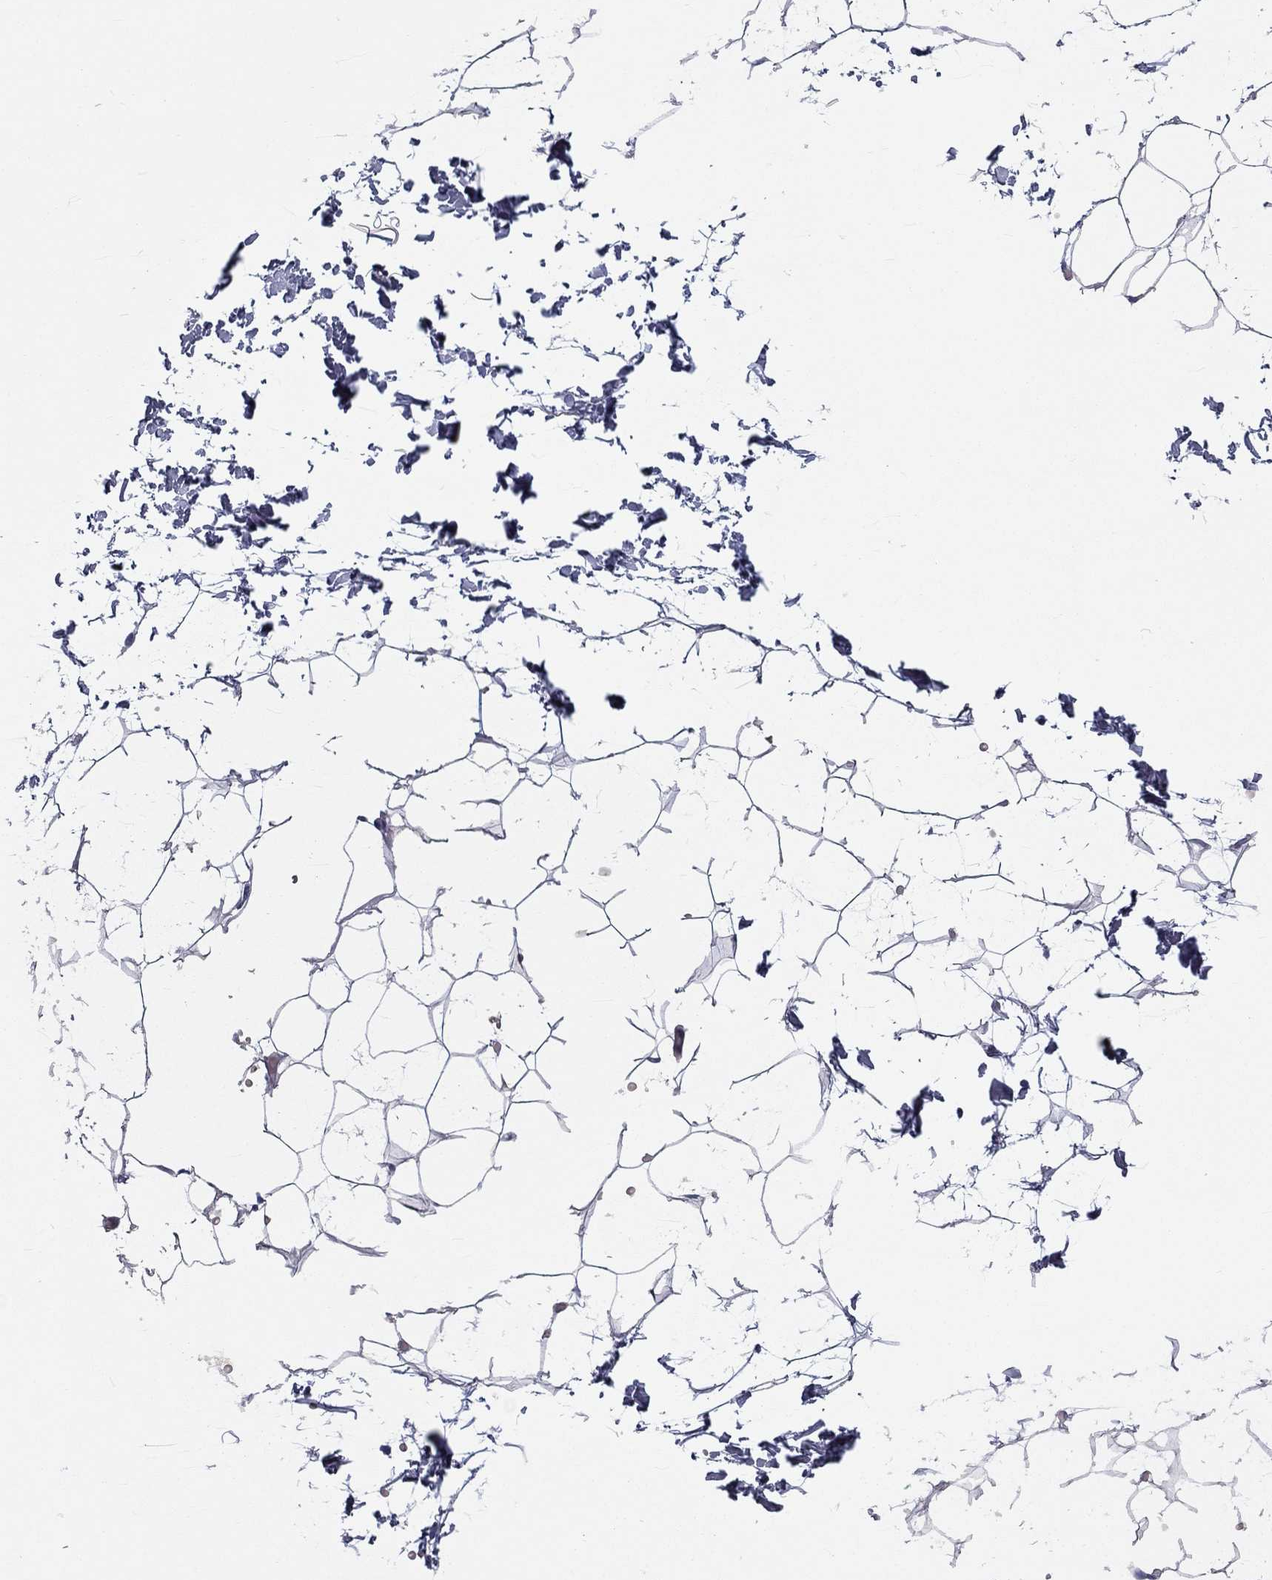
{"staining": {"intensity": "negative", "quantity": "none", "location": "none"}, "tissue": "adipose tissue", "cell_type": "Adipocytes", "image_type": "normal", "snomed": [{"axis": "morphology", "description": "Normal tissue, NOS"}, {"axis": "topography", "description": "Skin"}, {"axis": "topography", "description": "Peripheral nerve tissue"}], "caption": "An IHC image of unremarkable adipose tissue is shown. There is no staining in adipocytes of adipose tissue.", "gene": "DNALI1", "patient": {"sex": "female", "age": 56}}